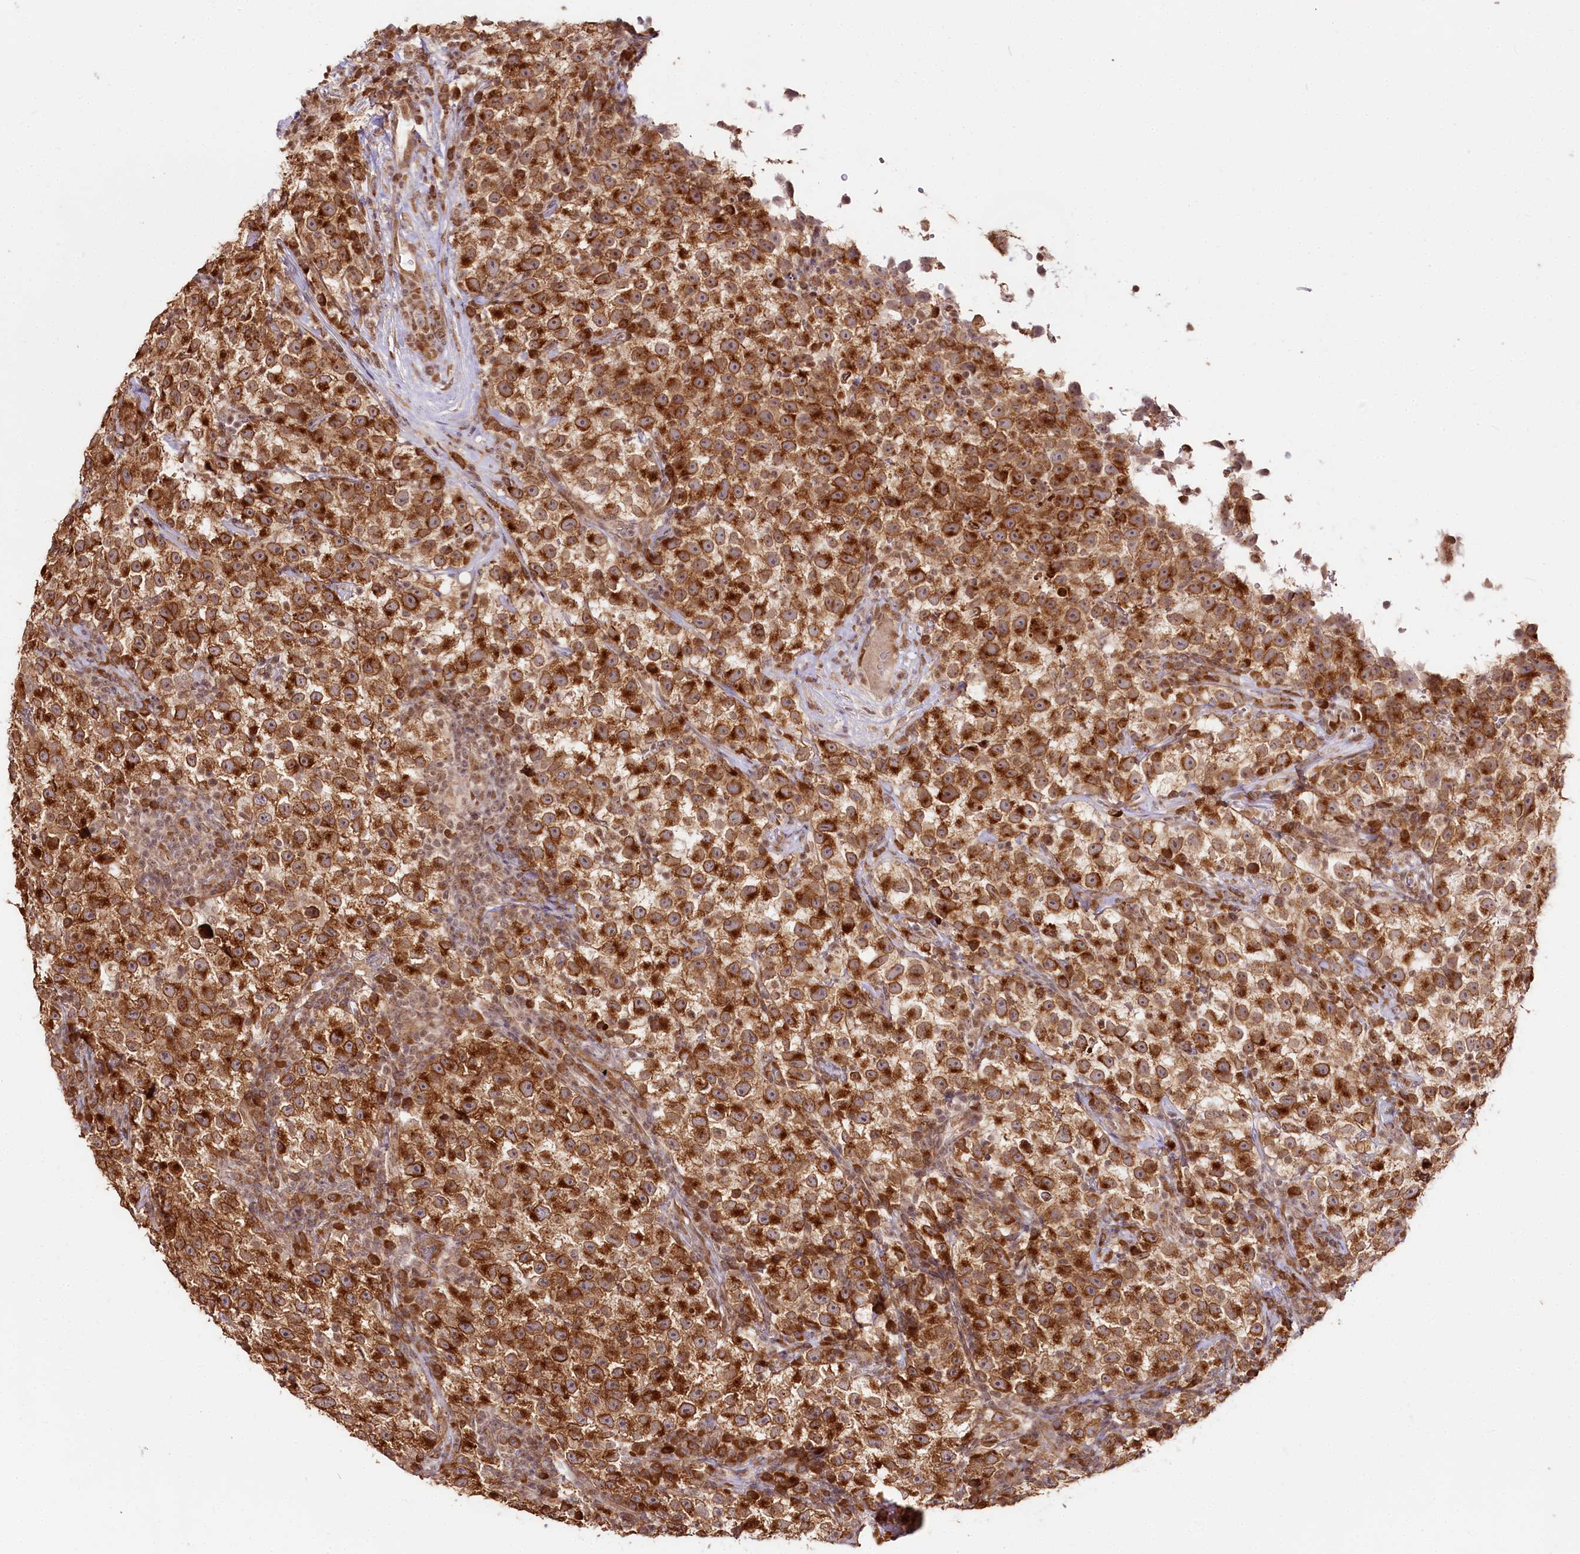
{"staining": {"intensity": "strong", "quantity": ">75%", "location": "cytoplasmic/membranous"}, "tissue": "testis cancer", "cell_type": "Tumor cells", "image_type": "cancer", "snomed": [{"axis": "morphology", "description": "Seminoma, NOS"}, {"axis": "topography", "description": "Testis"}], "caption": "This photomicrograph reveals testis cancer stained with immunohistochemistry (IHC) to label a protein in brown. The cytoplasmic/membranous of tumor cells show strong positivity for the protein. Nuclei are counter-stained blue.", "gene": "ENSG00000144785", "patient": {"sex": "male", "age": 22}}